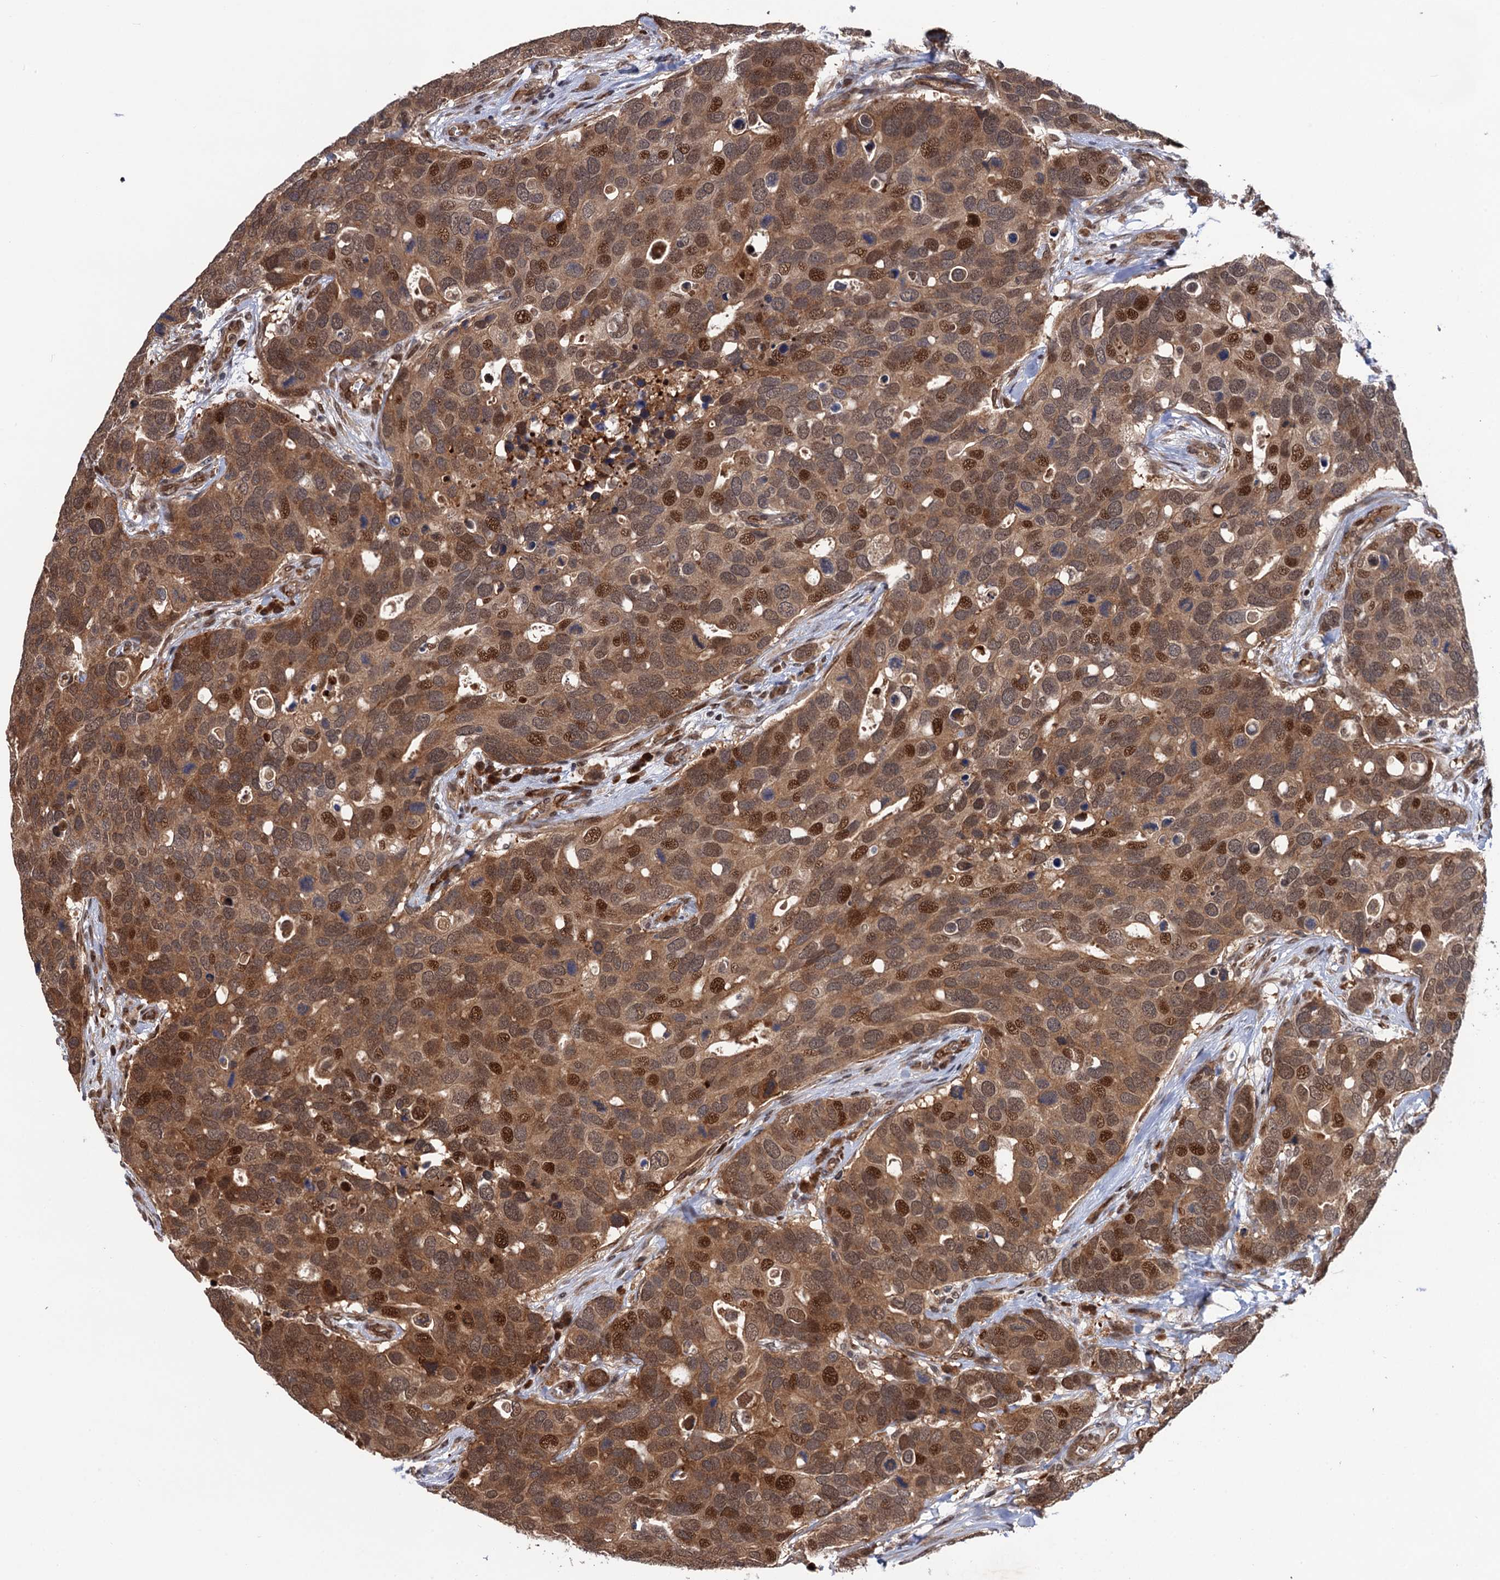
{"staining": {"intensity": "moderate", "quantity": ">75%", "location": "cytoplasmic/membranous,nuclear"}, "tissue": "breast cancer", "cell_type": "Tumor cells", "image_type": "cancer", "snomed": [{"axis": "morphology", "description": "Duct carcinoma"}, {"axis": "topography", "description": "Breast"}], "caption": "Immunohistochemistry of breast invasive ductal carcinoma displays medium levels of moderate cytoplasmic/membranous and nuclear expression in about >75% of tumor cells.", "gene": "CDC23", "patient": {"sex": "female", "age": 83}}